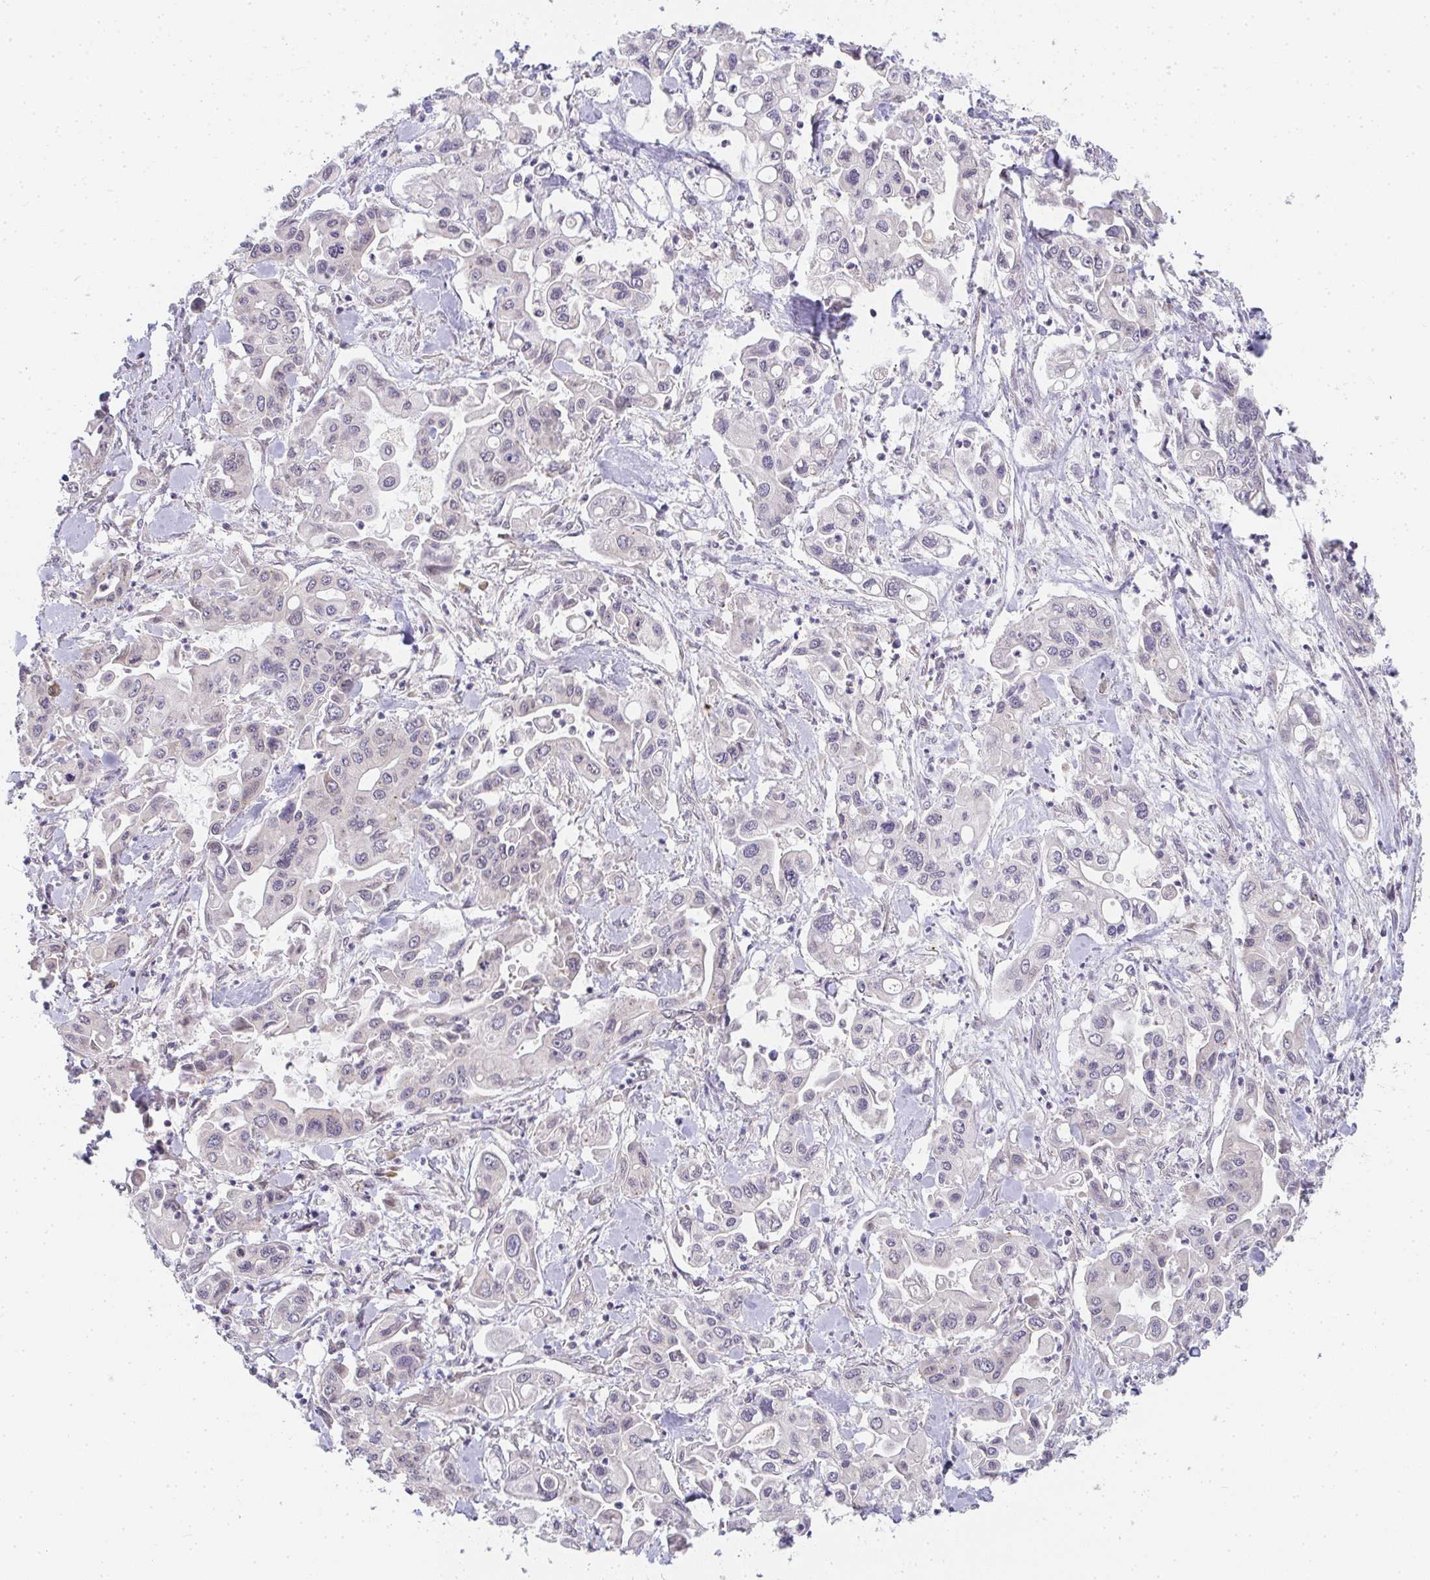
{"staining": {"intensity": "negative", "quantity": "none", "location": "none"}, "tissue": "pancreatic cancer", "cell_type": "Tumor cells", "image_type": "cancer", "snomed": [{"axis": "morphology", "description": "Adenocarcinoma, NOS"}, {"axis": "topography", "description": "Pancreas"}], "caption": "Immunohistochemistry (IHC) micrograph of neoplastic tissue: pancreatic adenocarcinoma stained with DAB (3,3'-diaminobenzidine) shows no significant protein staining in tumor cells.", "gene": "SLC35B3", "patient": {"sex": "male", "age": 62}}